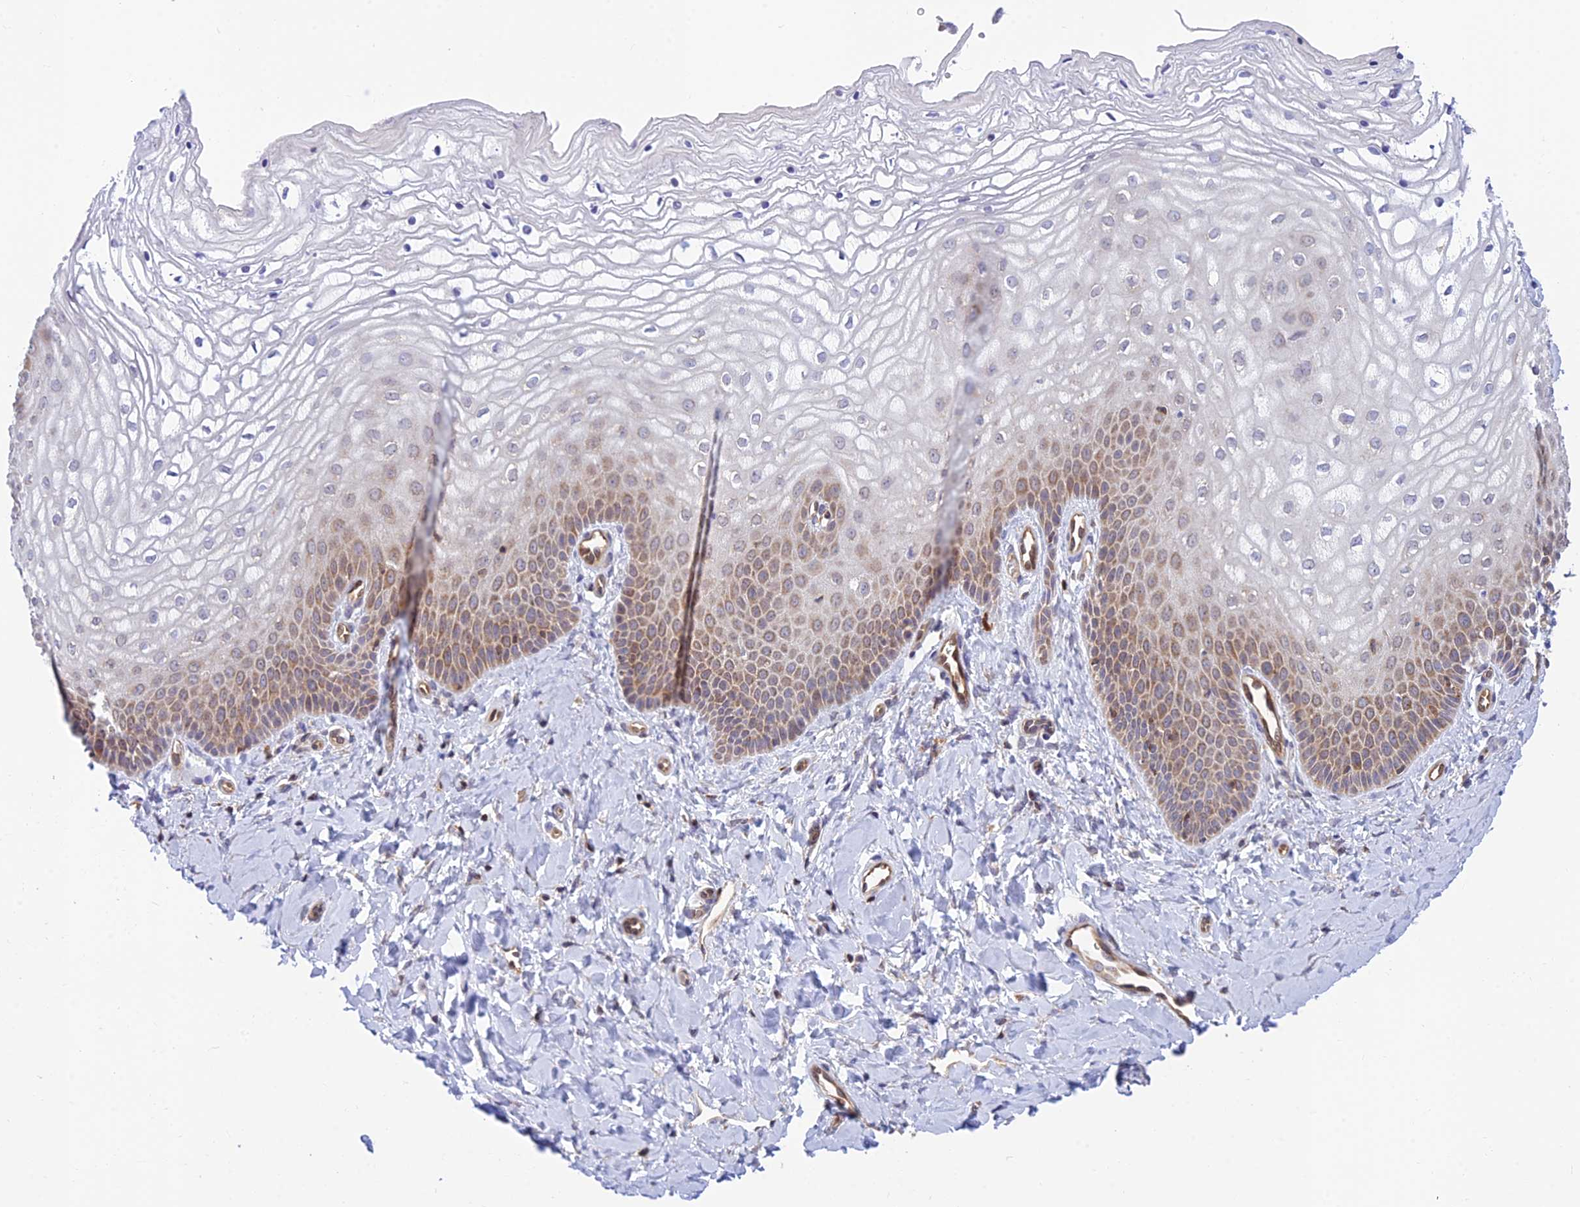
{"staining": {"intensity": "weak", "quantity": "25%-75%", "location": "cytoplasmic/membranous"}, "tissue": "vagina", "cell_type": "Squamous epithelial cells", "image_type": "normal", "snomed": [{"axis": "morphology", "description": "Normal tissue, NOS"}, {"axis": "topography", "description": "Vagina"}, {"axis": "topography", "description": "Cervix"}], "caption": "Immunohistochemical staining of normal vagina displays 25%-75% levels of weak cytoplasmic/membranous protein staining in about 25%-75% of squamous epithelial cells. (Stains: DAB (3,3'-diaminobenzidine) in brown, nuclei in blue, Microscopy: brightfield microscopy at high magnification).", "gene": "LYSMD2", "patient": {"sex": "female", "age": 40}}